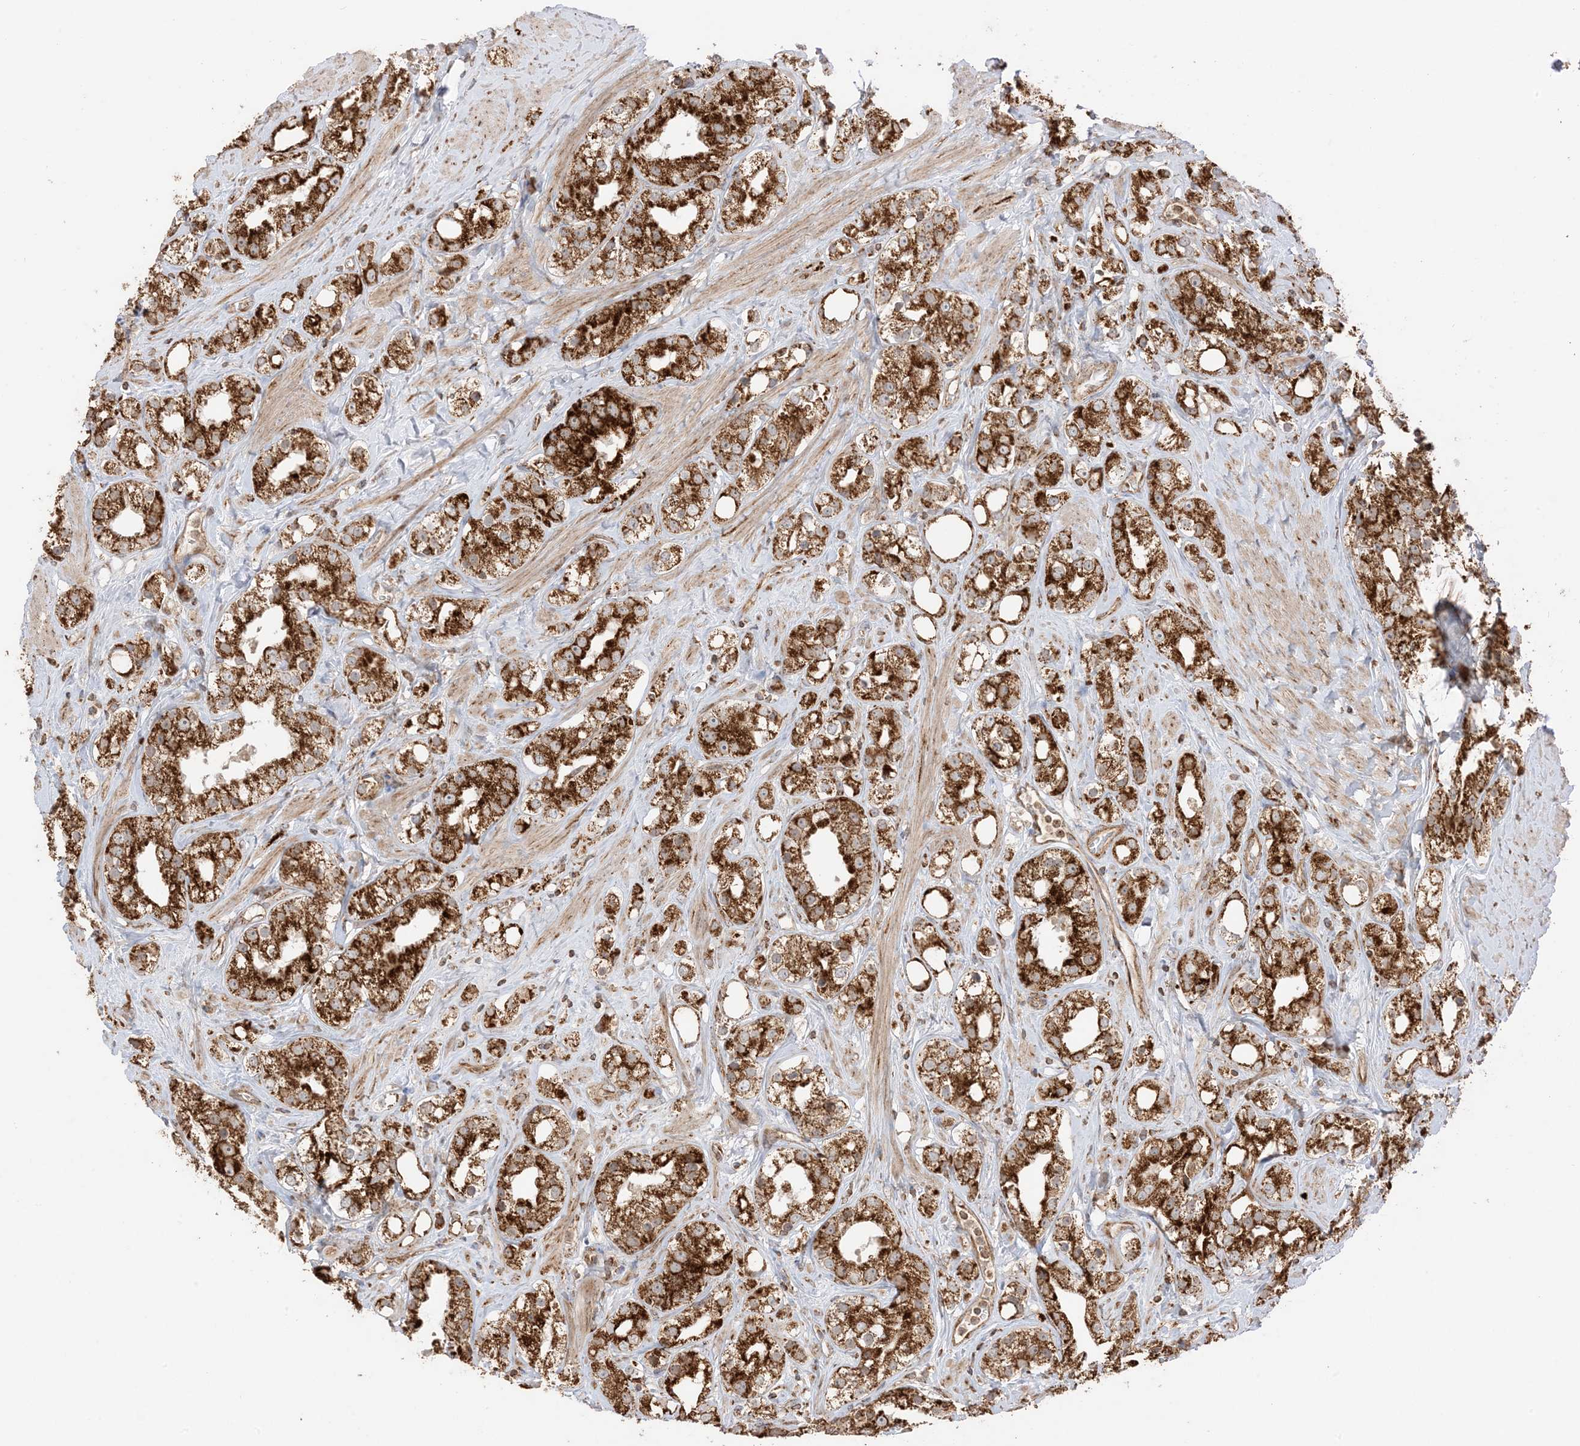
{"staining": {"intensity": "strong", "quantity": ">75%", "location": "cytoplasmic/membranous"}, "tissue": "prostate cancer", "cell_type": "Tumor cells", "image_type": "cancer", "snomed": [{"axis": "morphology", "description": "Adenocarcinoma, NOS"}, {"axis": "topography", "description": "Prostate"}], "caption": "Tumor cells display strong cytoplasmic/membranous positivity in approximately >75% of cells in adenocarcinoma (prostate). (Stains: DAB (3,3'-diaminobenzidine) in brown, nuclei in blue, Microscopy: brightfield microscopy at high magnification).", "gene": "N4BP3", "patient": {"sex": "male", "age": 79}}